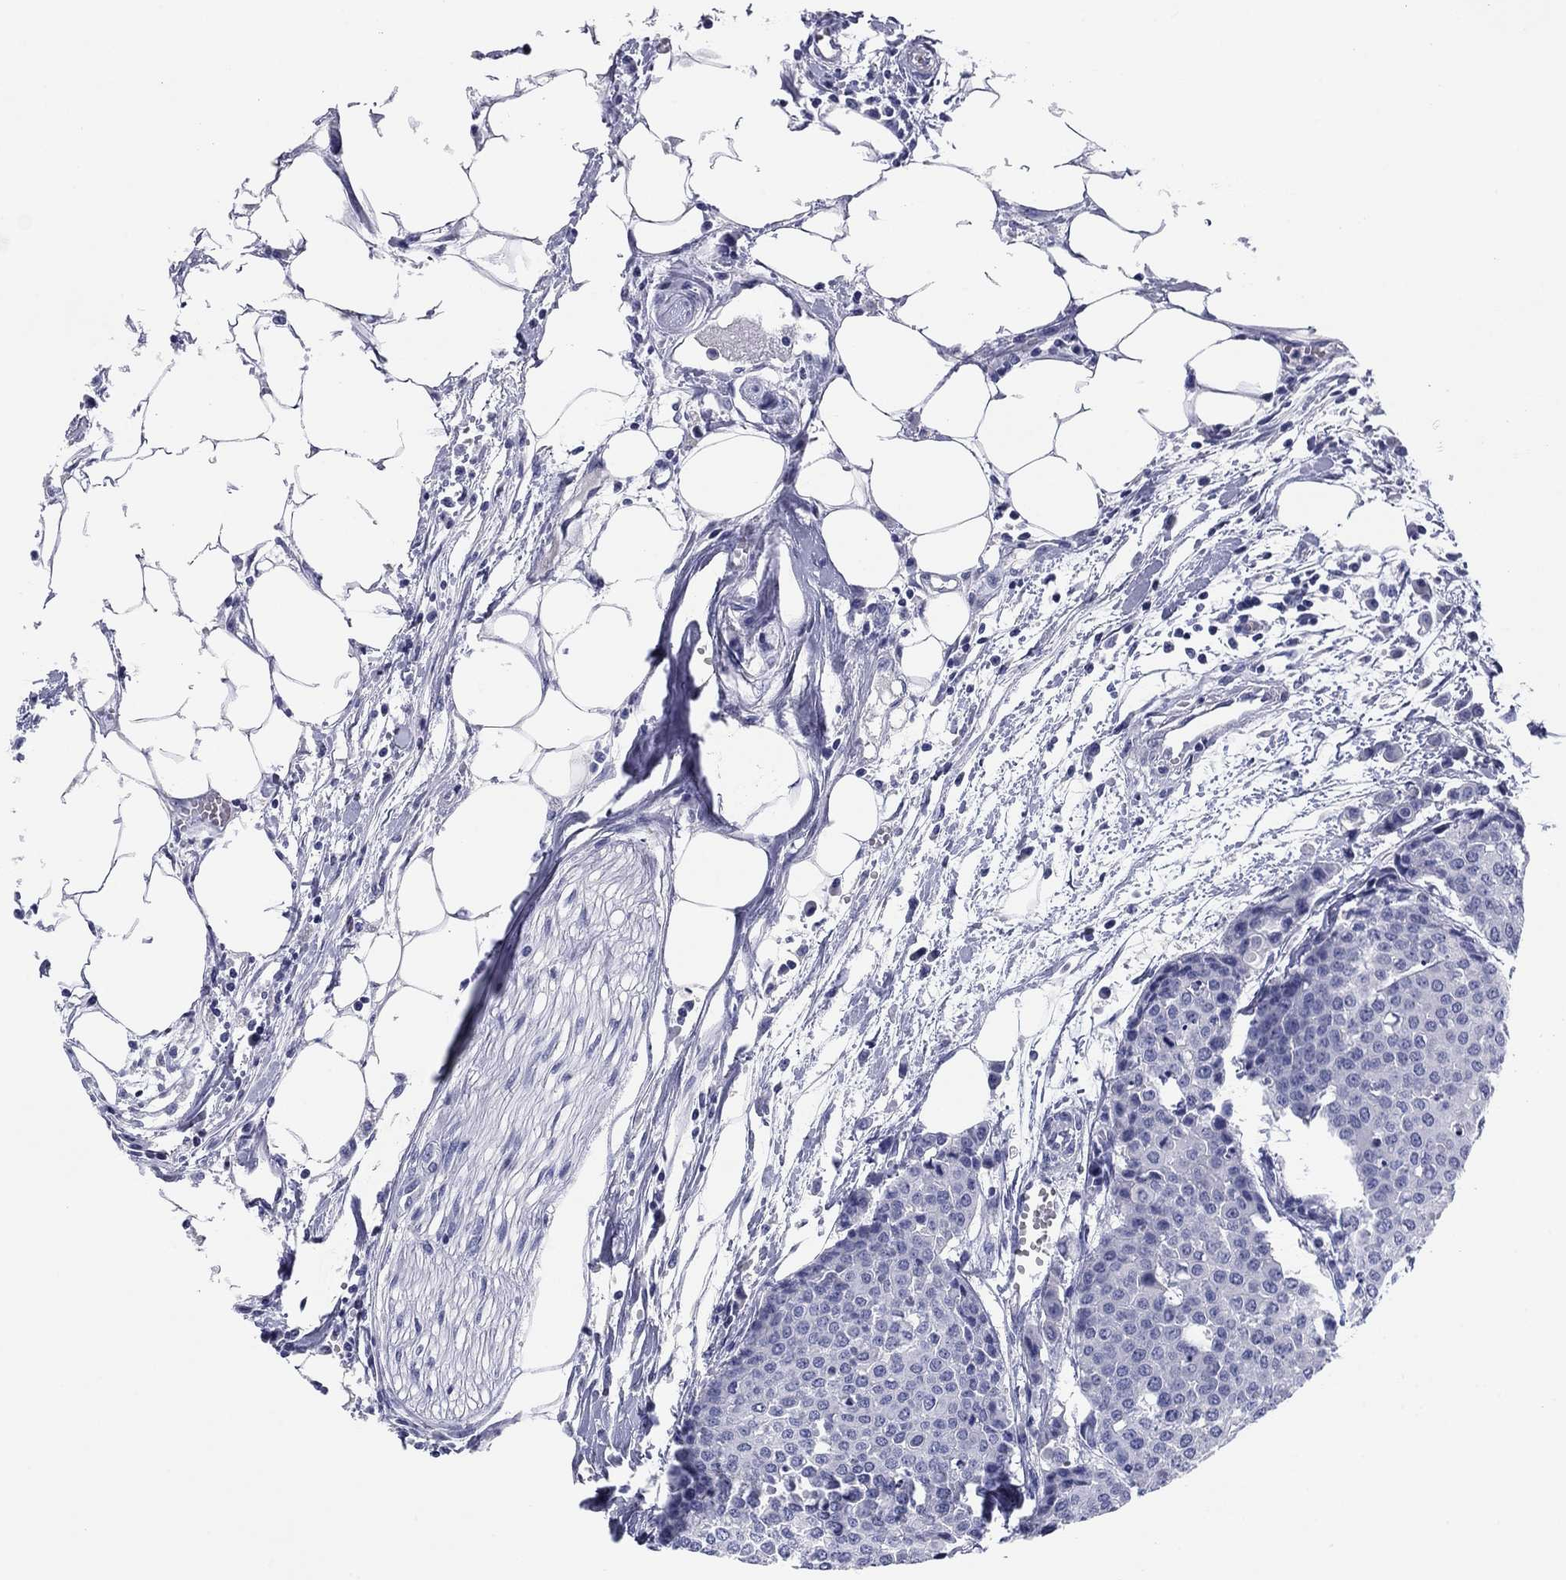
{"staining": {"intensity": "negative", "quantity": "none", "location": "none"}, "tissue": "carcinoid", "cell_type": "Tumor cells", "image_type": "cancer", "snomed": [{"axis": "morphology", "description": "Carcinoid, malignant, NOS"}, {"axis": "topography", "description": "Colon"}], "caption": "High power microscopy histopathology image of an IHC micrograph of carcinoid, revealing no significant positivity in tumor cells.", "gene": "KCNH1", "patient": {"sex": "male", "age": 81}}